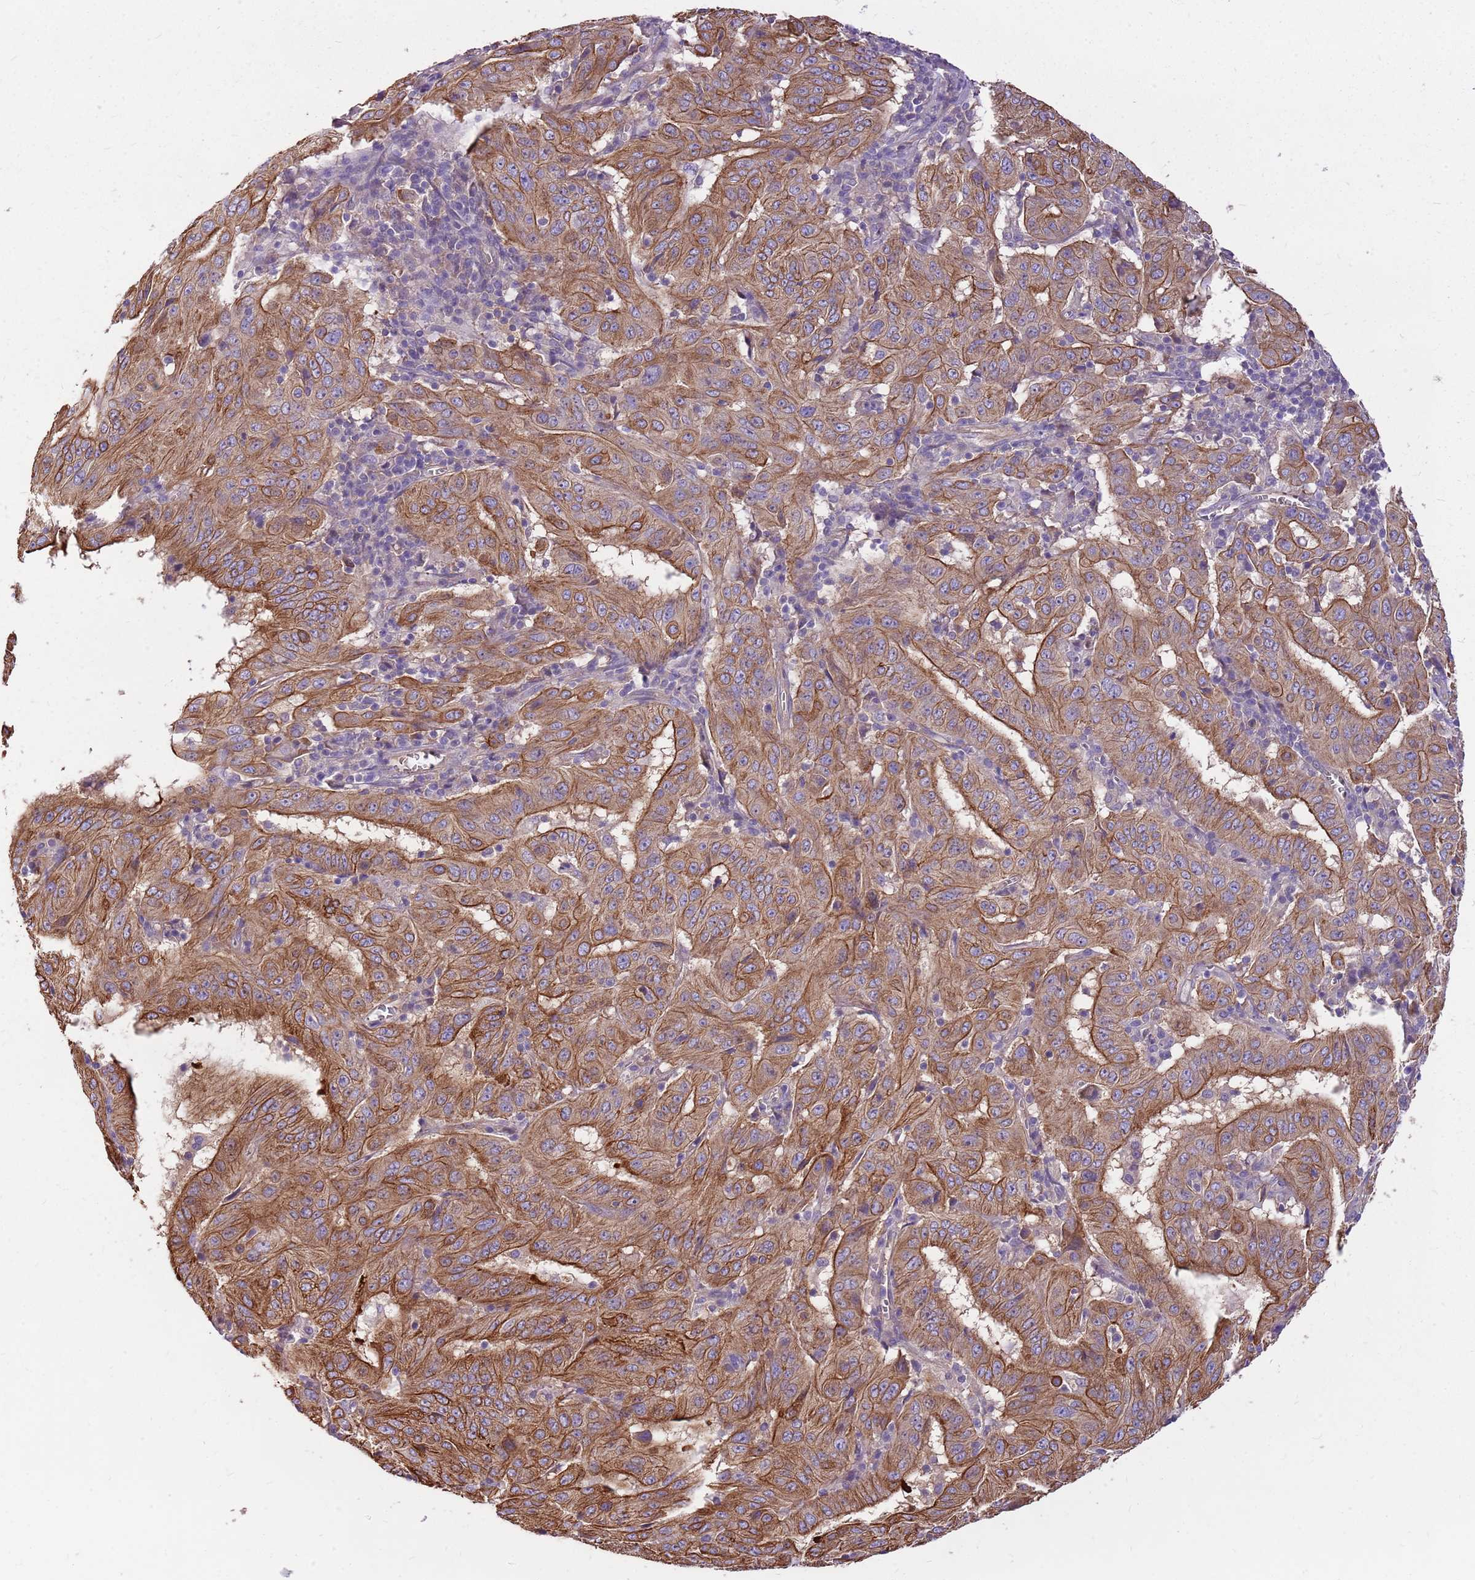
{"staining": {"intensity": "strong", "quantity": ">75%", "location": "cytoplasmic/membranous"}, "tissue": "pancreatic cancer", "cell_type": "Tumor cells", "image_type": "cancer", "snomed": [{"axis": "morphology", "description": "Adenocarcinoma, NOS"}, {"axis": "topography", "description": "Pancreas"}], "caption": "Brown immunohistochemical staining in human pancreatic cancer reveals strong cytoplasmic/membranous expression in about >75% of tumor cells. Nuclei are stained in blue.", "gene": "WASHC4", "patient": {"sex": "male", "age": 63}}